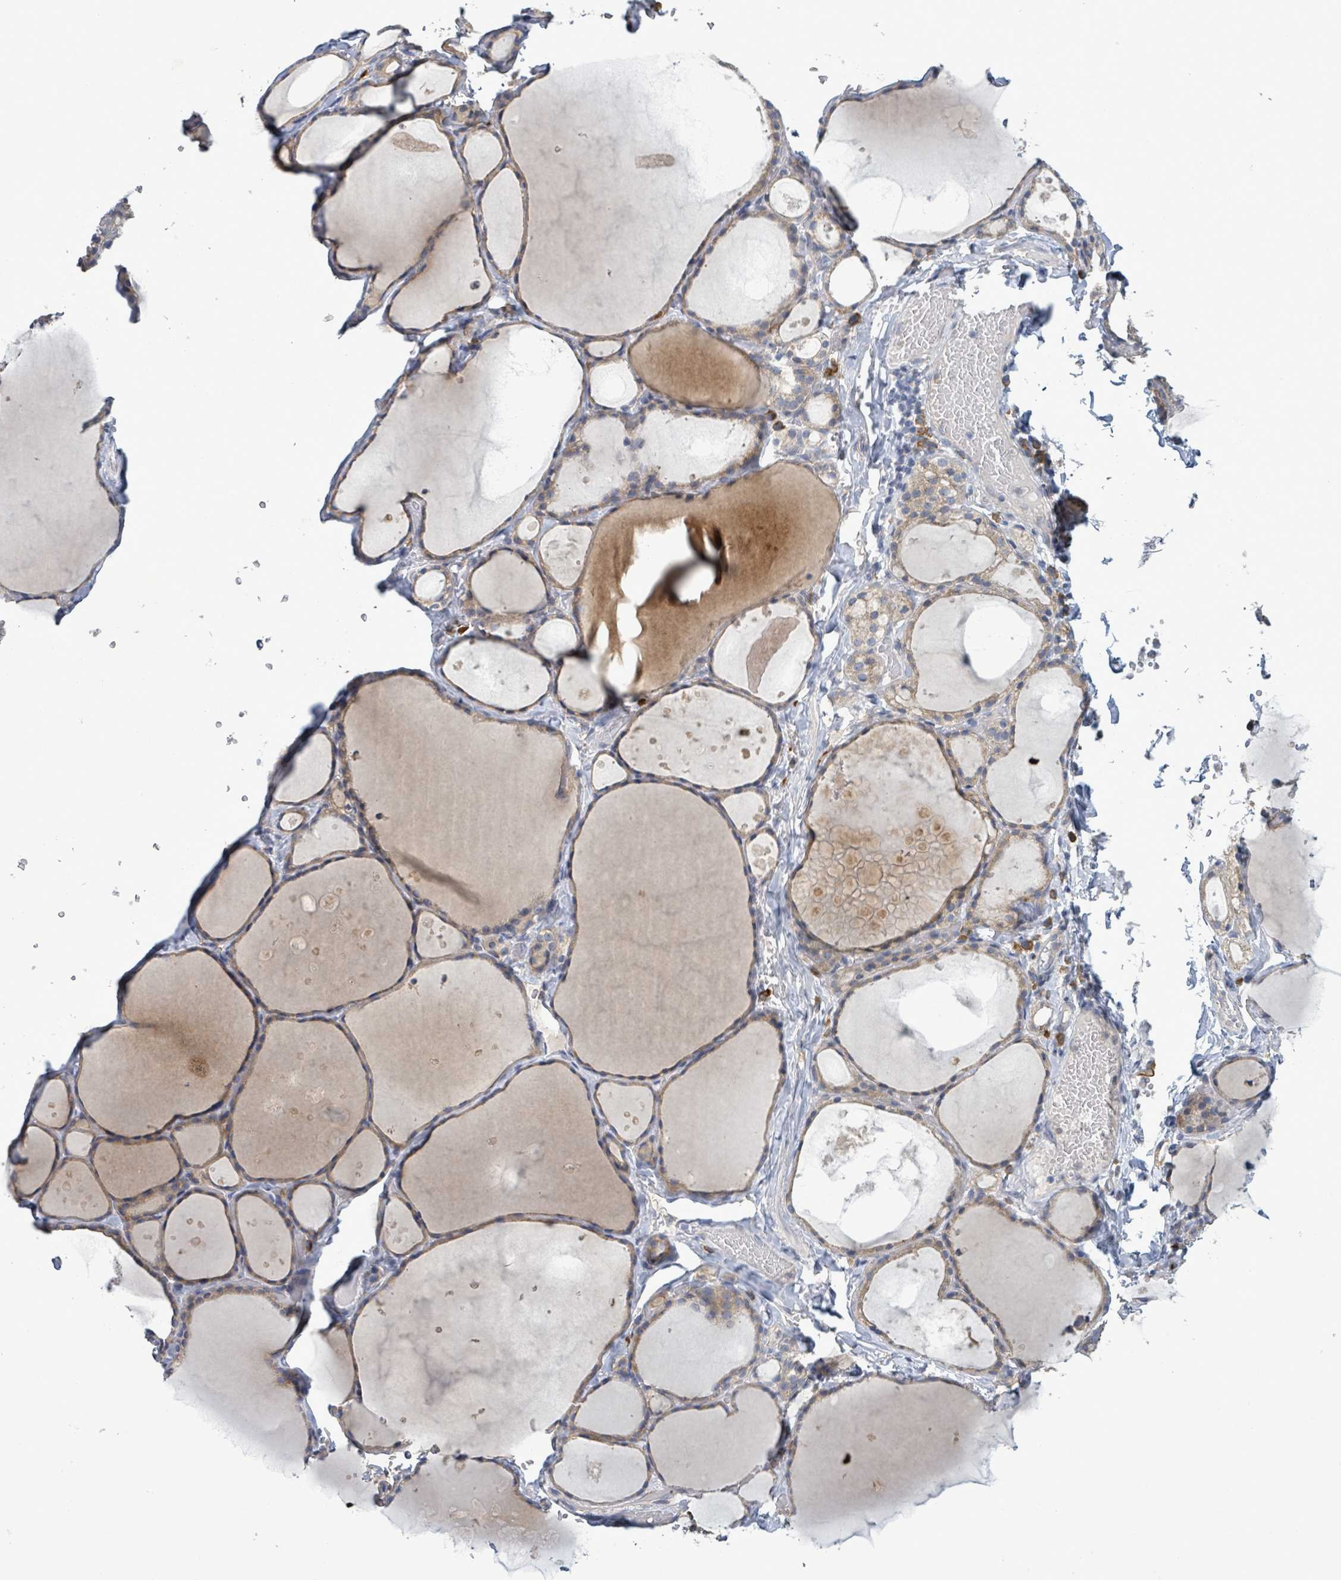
{"staining": {"intensity": "weak", "quantity": ">75%", "location": "cytoplasmic/membranous"}, "tissue": "thyroid gland", "cell_type": "Glandular cells", "image_type": "normal", "snomed": [{"axis": "morphology", "description": "Normal tissue, NOS"}, {"axis": "topography", "description": "Thyroid gland"}], "caption": "Immunohistochemistry staining of benign thyroid gland, which demonstrates low levels of weak cytoplasmic/membranous staining in about >75% of glandular cells indicating weak cytoplasmic/membranous protein expression. The staining was performed using DAB (3,3'-diaminobenzidine) (brown) for protein detection and nuclei were counterstained in hematoxylin (blue).", "gene": "ATP13A1", "patient": {"sex": "male", "age": 56}}